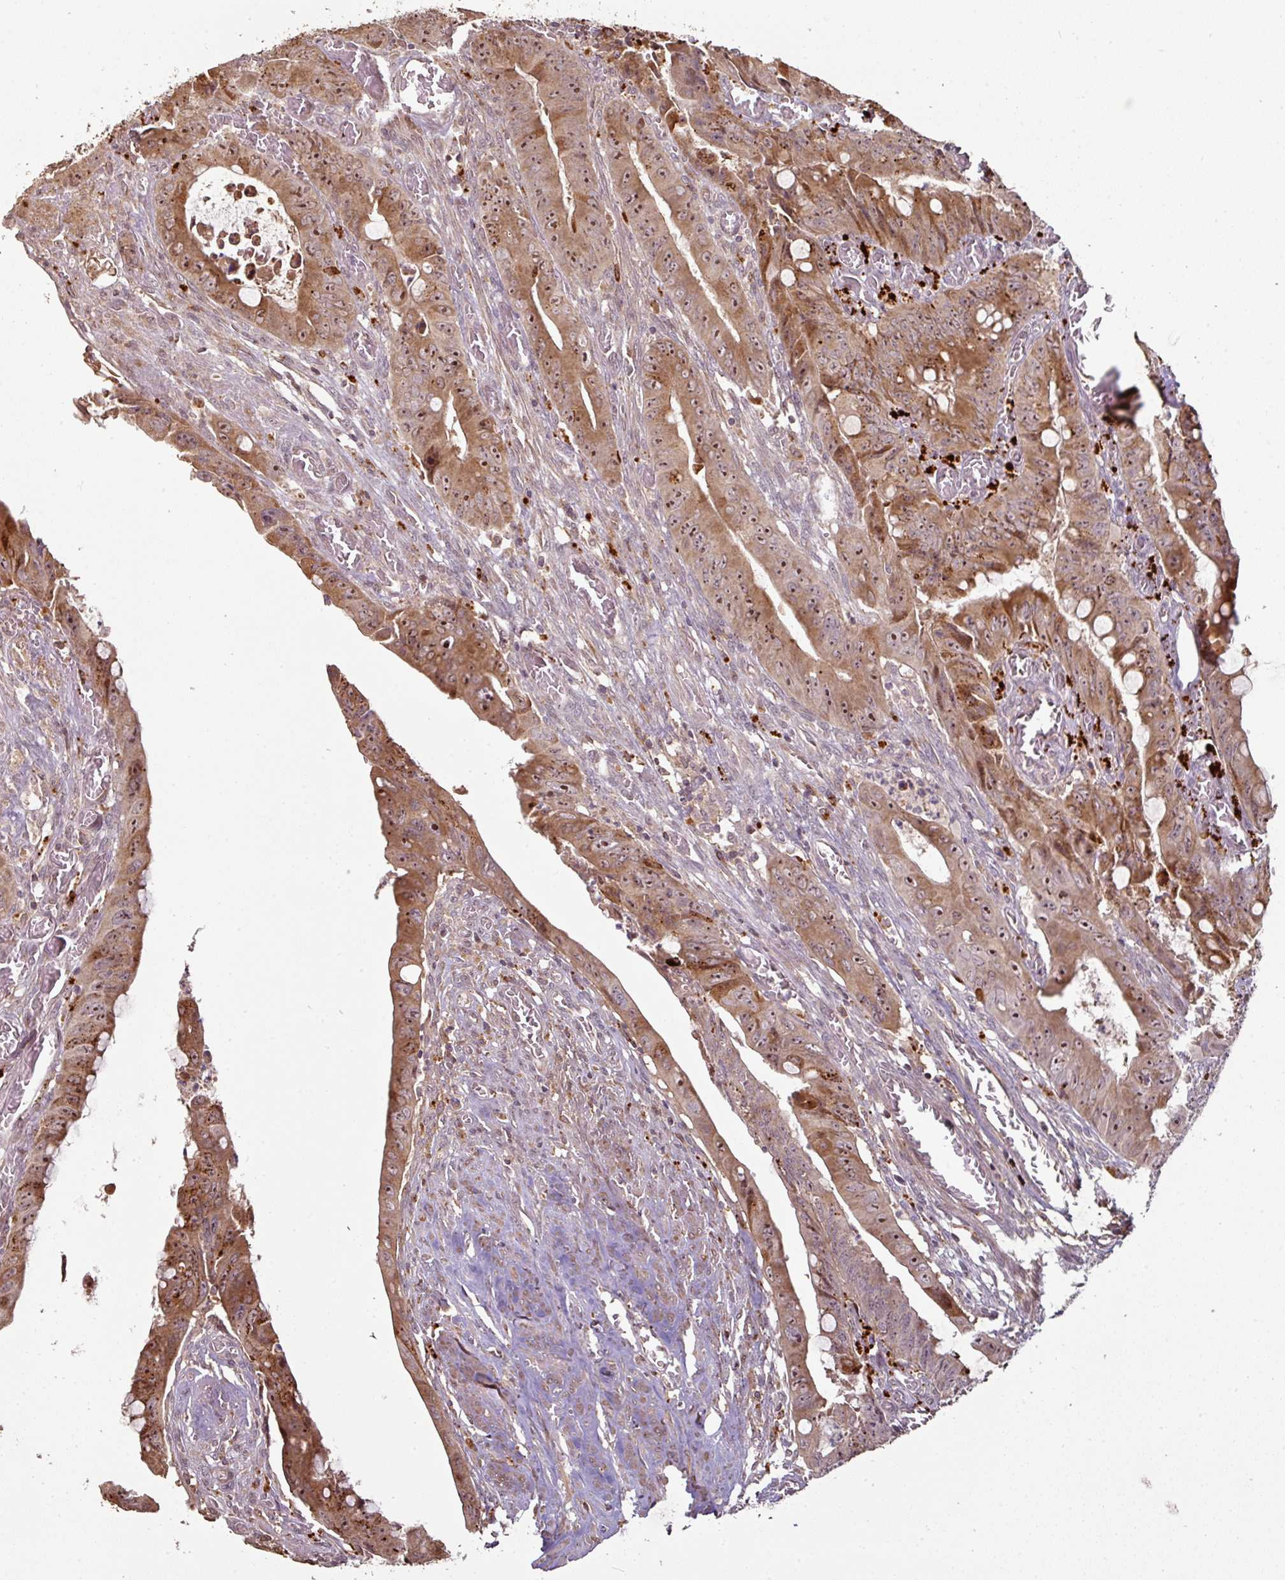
{"staining": {"intensity": "moderate", "quantity": ">75%", "location": "cytoplasmic/membranous,nuclear"}, "tissue": "colorectal cancer", "cell_type": "Tumor cells", "image_type": "cancer", "snomed": [{"axis": "morphology", "description": "Adenocarcinoma, NOS"}, {"axis": "topography", "description": "Rectum"}], "caption": "Immunohistochemical staining of human colorectal adenocarcinoma displays moderate cytoplasmic/membranous and nuclear protein expression in approximately >75% of tumor cells.", "gene": "CXCR5", "patient": {"sex": "male", "age": 78}}